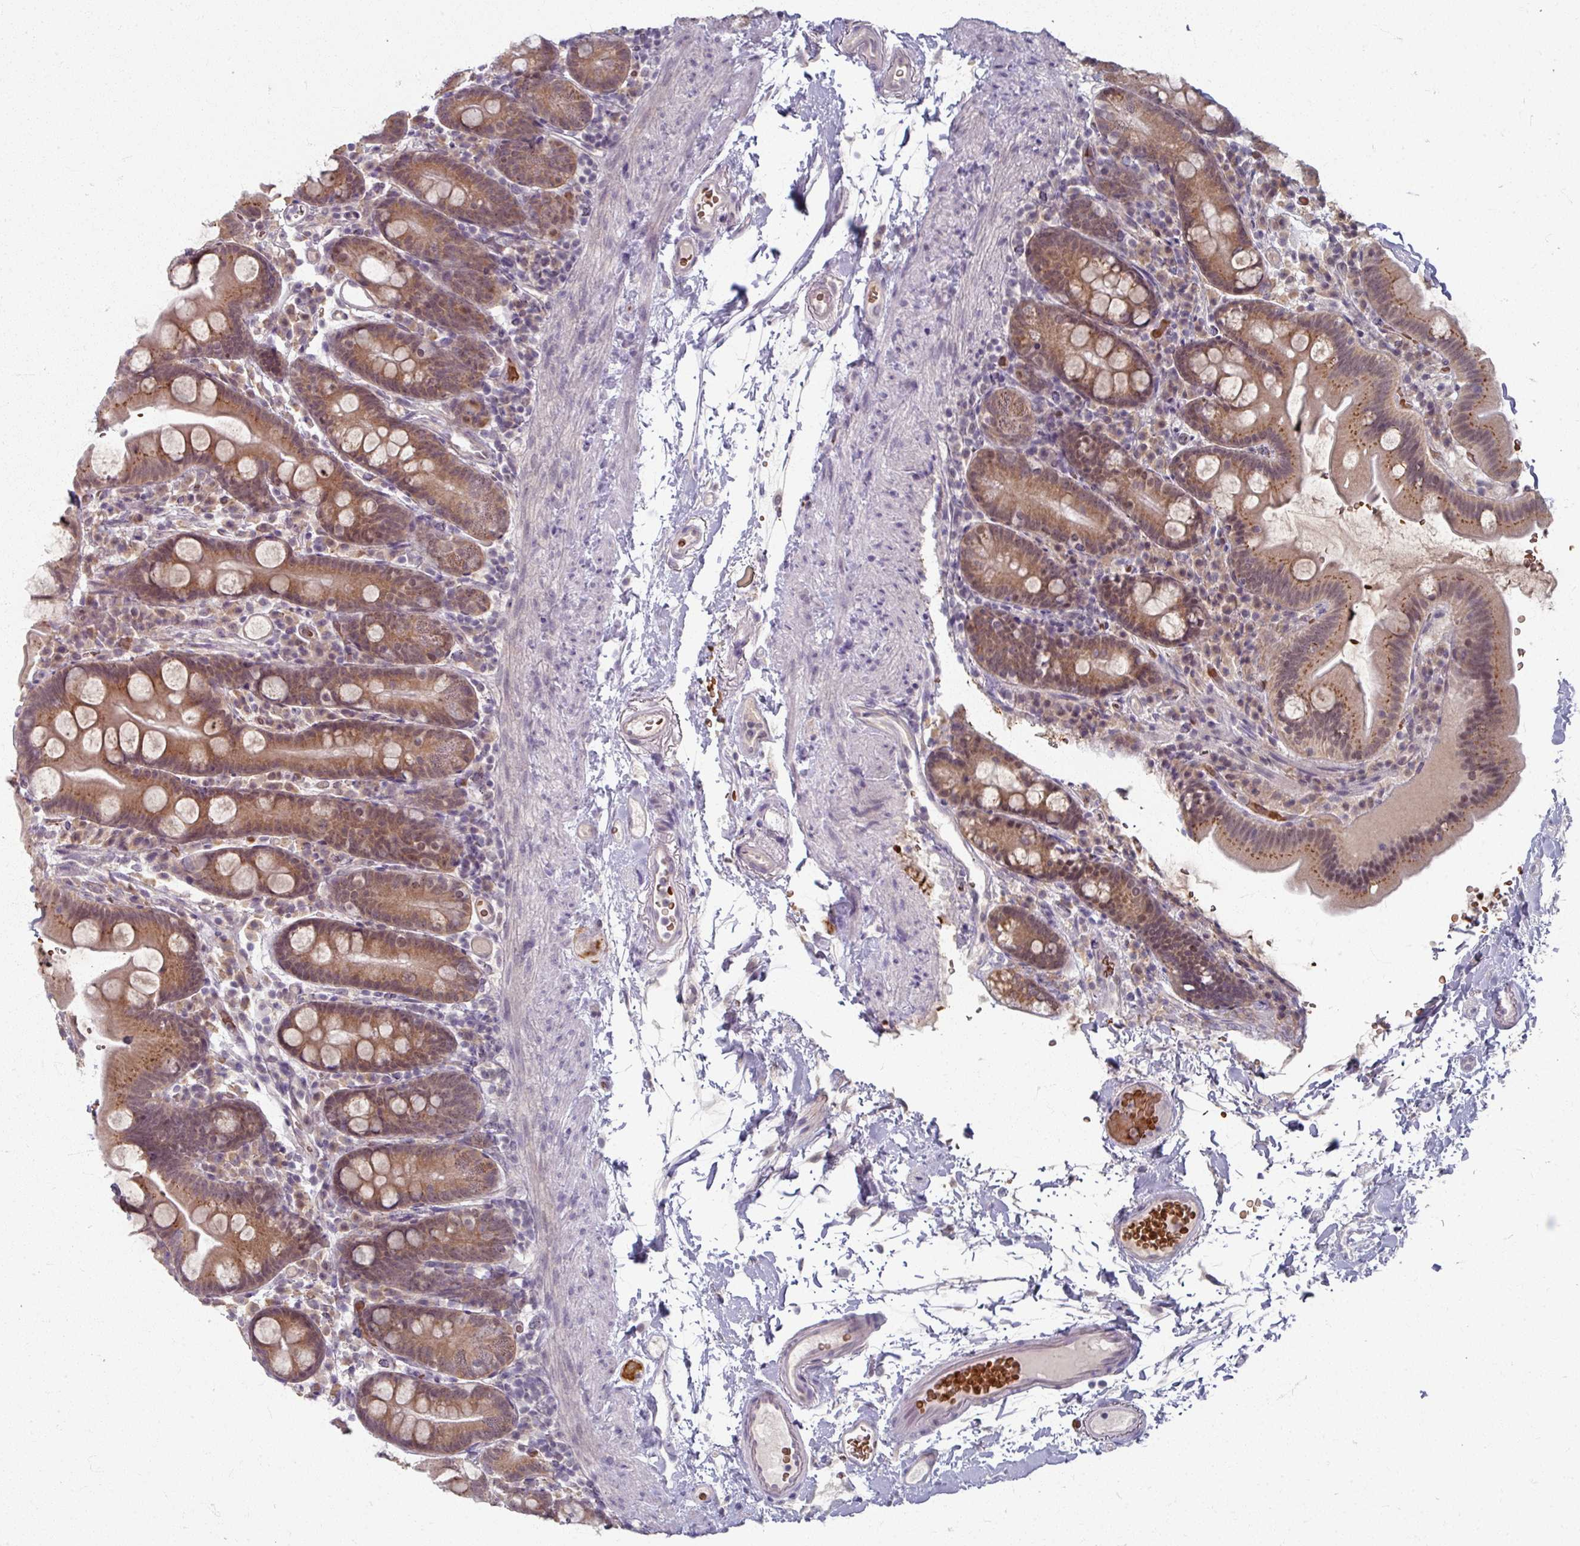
{"staining": {"intensity": "moderate", "quantity": ">75%", "location": "cytoplasmic/membranous"}, "tissue": "small intestine", "cell_type": "Glandular cells", "image_type": "normal", "snomed": [{"axis": "morphology", "description": "Normal tissue, NOS"}, {"axis": "topography", "description": "Small intestine"}], "caption": "The histopathology image displays immunohistochemical staining of unremarkable small intestine. There is moderate cytoplasmic/membranous expression is identified in about >75% of glandular cells.", "gene": "KMT5C", "patient": {"sex": "female", "age": 68}}